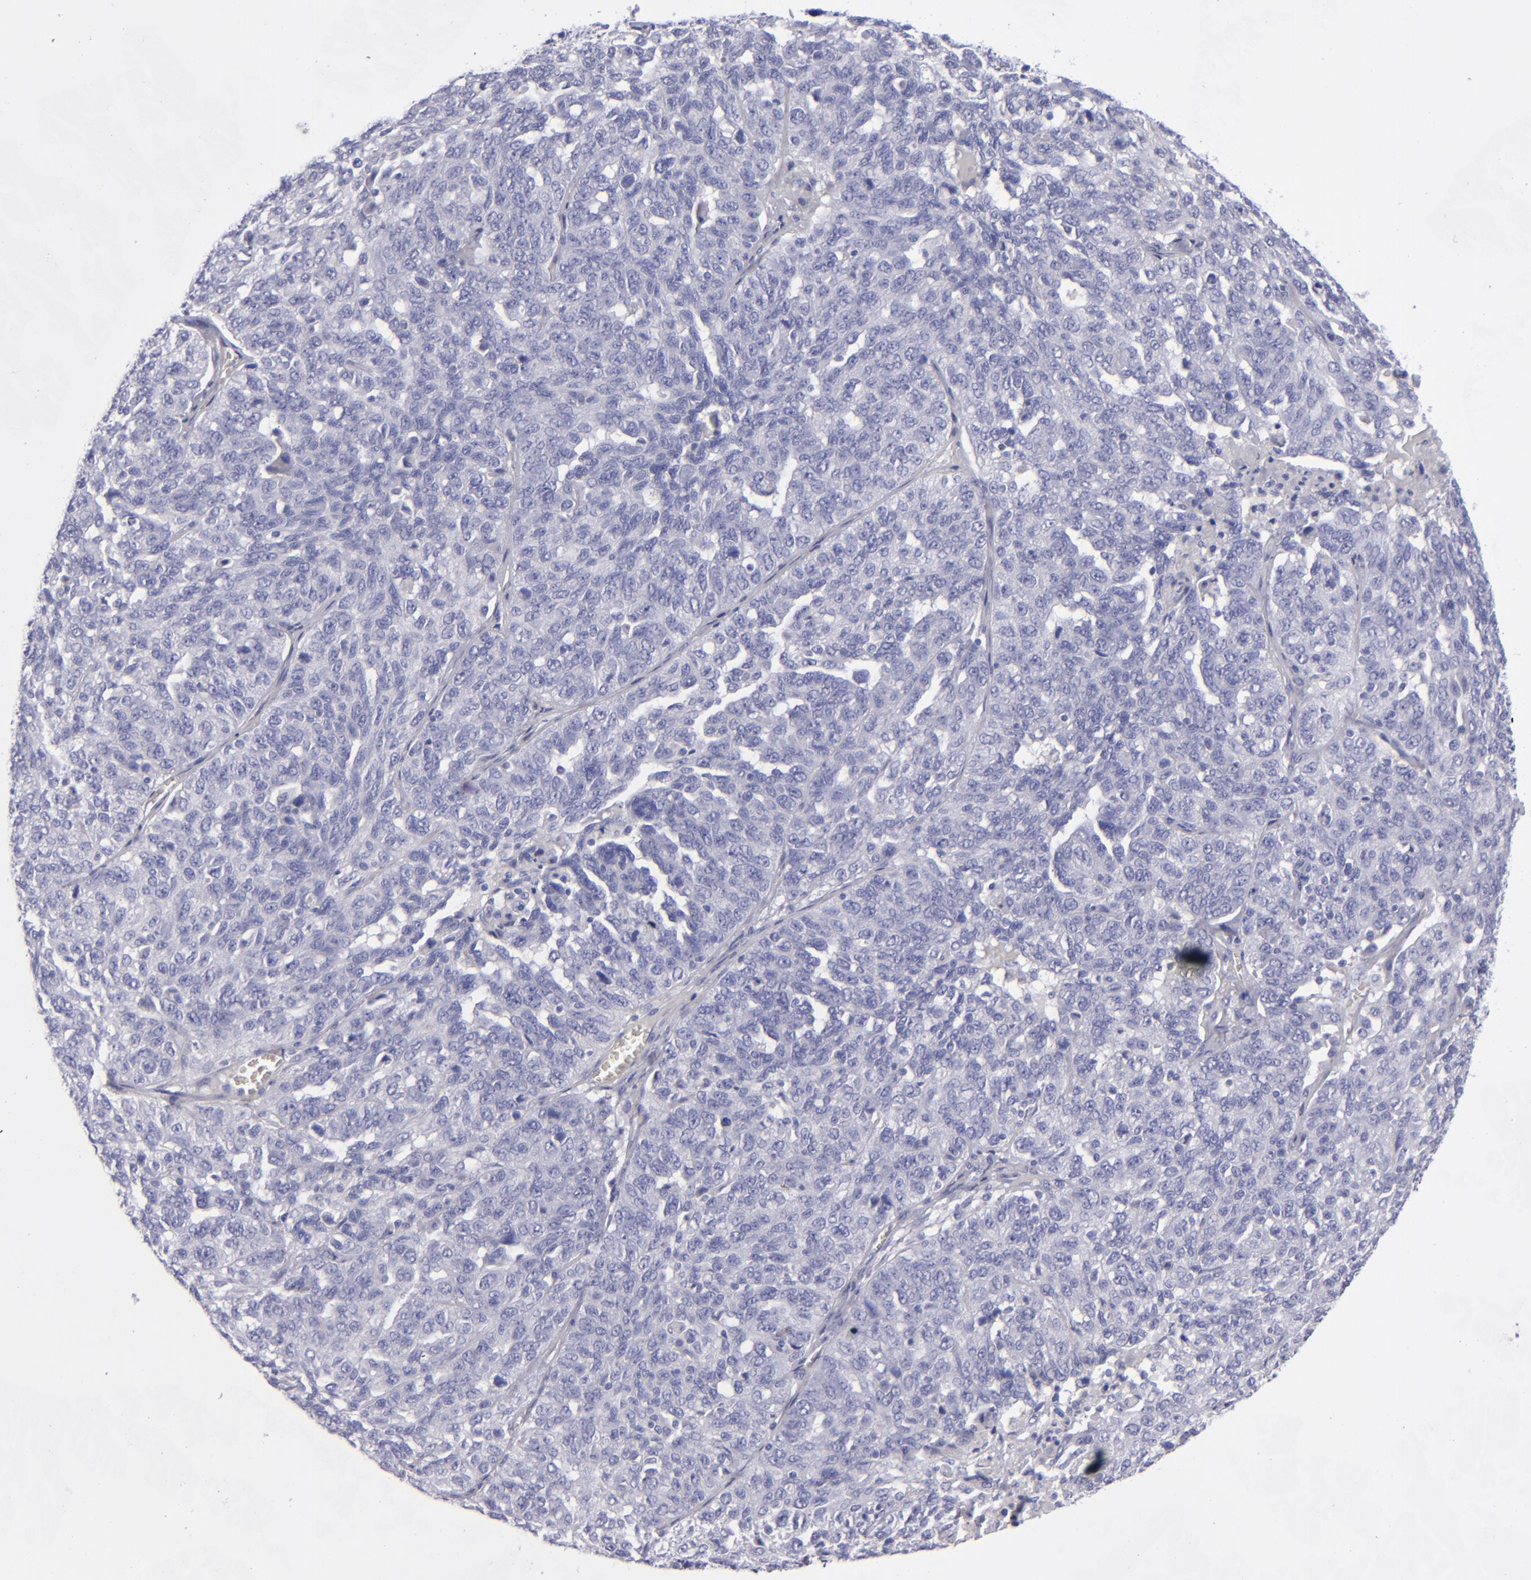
{"staining": {"intensity": "negative", "quantity": "none", "location": "none"}, "tissue": "ovarian cancer", "cell_type": "Tumor cells", "image_type": "cancer", "snomed": [{"axis": "morphology", "description": "Cystadenocarcinoma, serous, NOS"}, {"axis": "topography", "description": "Ovary"}], "caption": "Immunohistochemical staining of human ovarian cancer (serous cystadenocarcinoma) exhibits no significant positivity in tumor cells. Brightfield microscopy of immunohistochemistry (IHC) stained with DAB (brown) and hematoxylin (blue), captured at high magnification.", "gene": "CD22", "patient": {"sex": "female", "age": 71}}